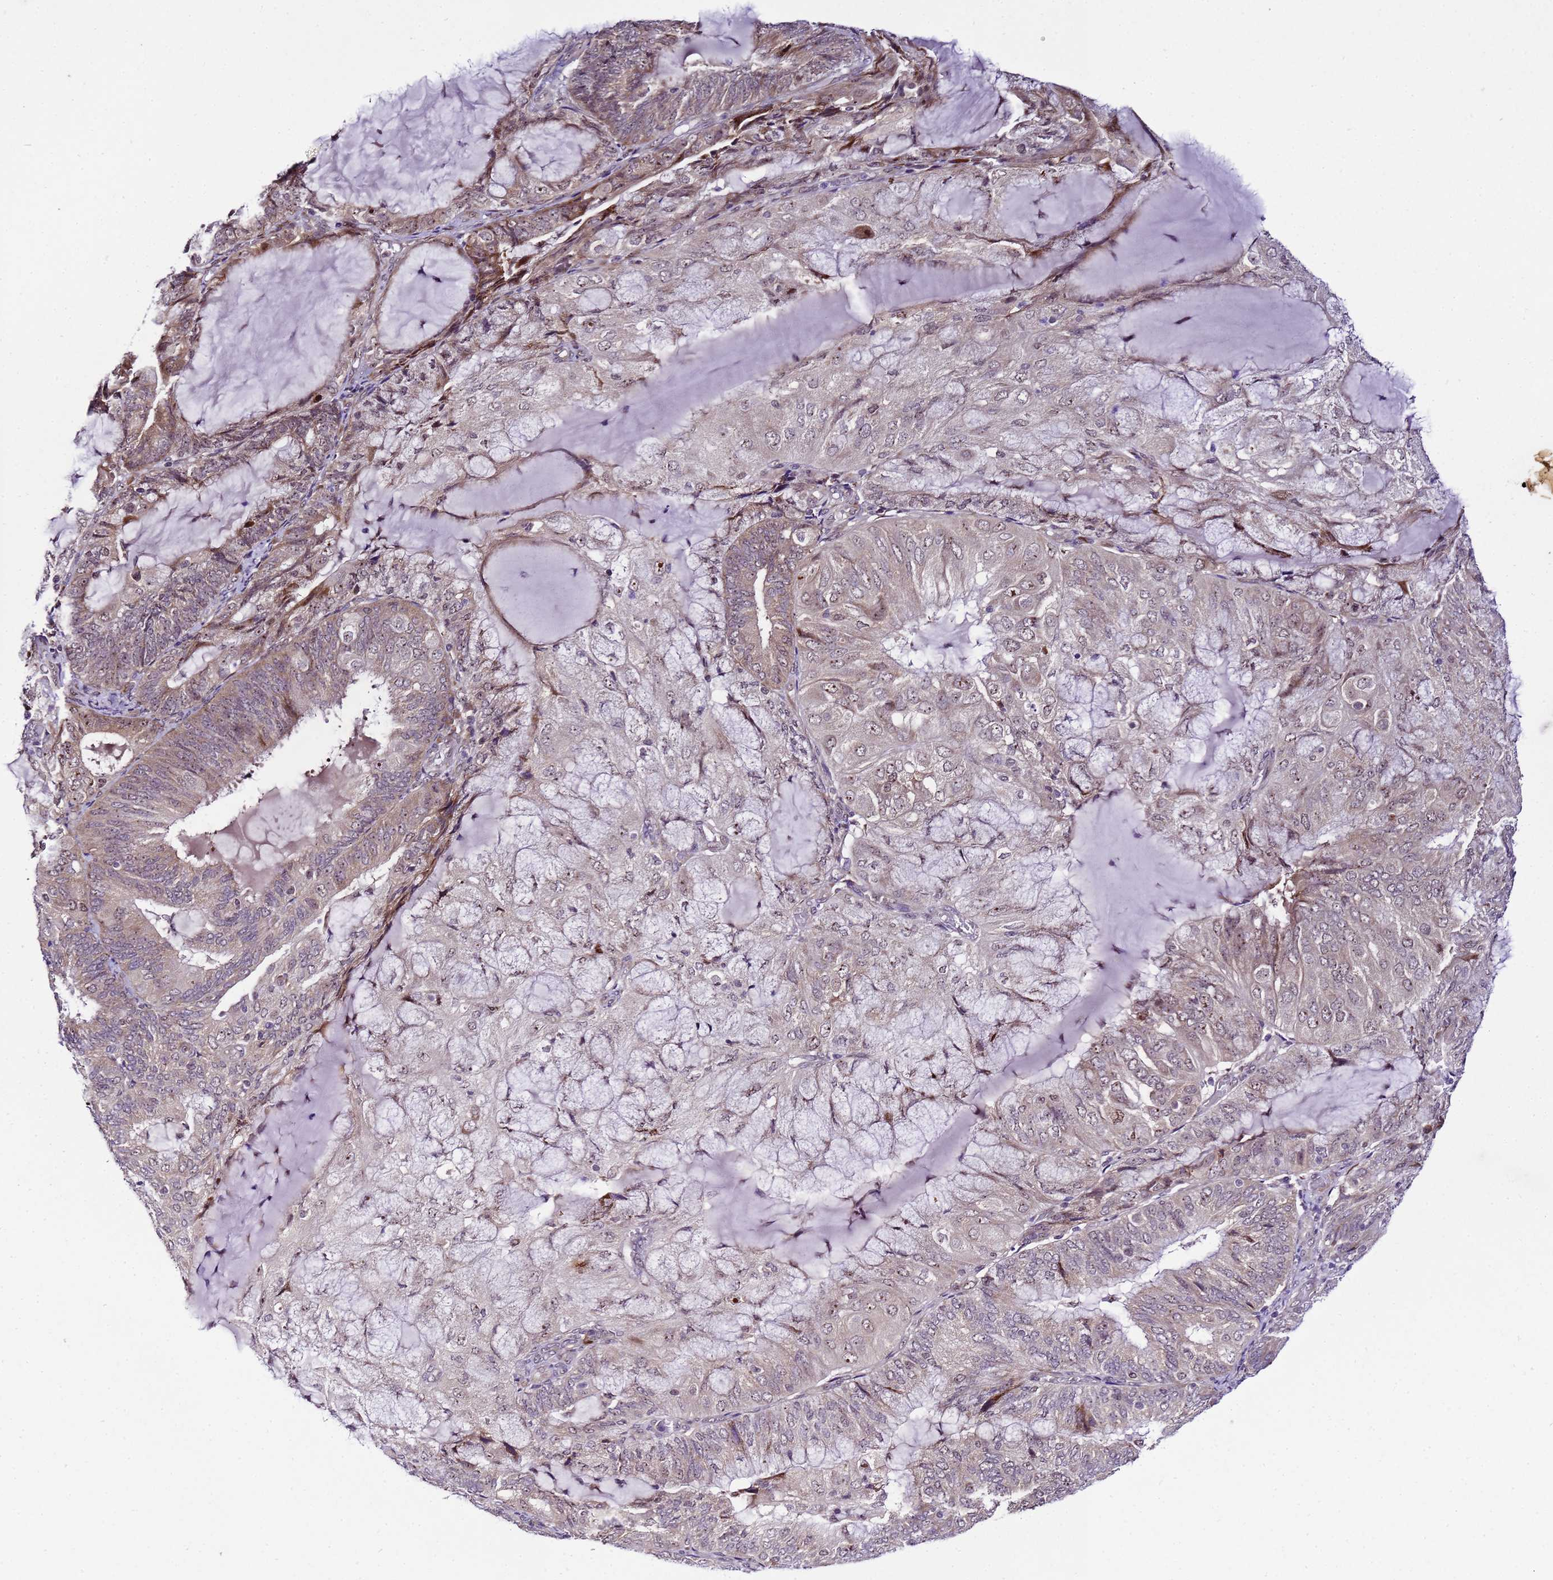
{"staining": {"intensity": "weak", "quantity": "<25%", "location": "nuclear"}, "tissue": "endometrial cancer", "cell_type": "Tumor cells", "image_type": "cancer", "snomed": [{"axis": "morphology", "description": "Adenocarcinoma, NOS"}, {"axis": "topography", "description": "Endometrium"}], "caption": "Micrograph shows no protein expression in tumor cells of endometrial adenocarcinoma tissue.", "gene": "SLX4IP", "patient": {"sex": "female", "age": 81}}